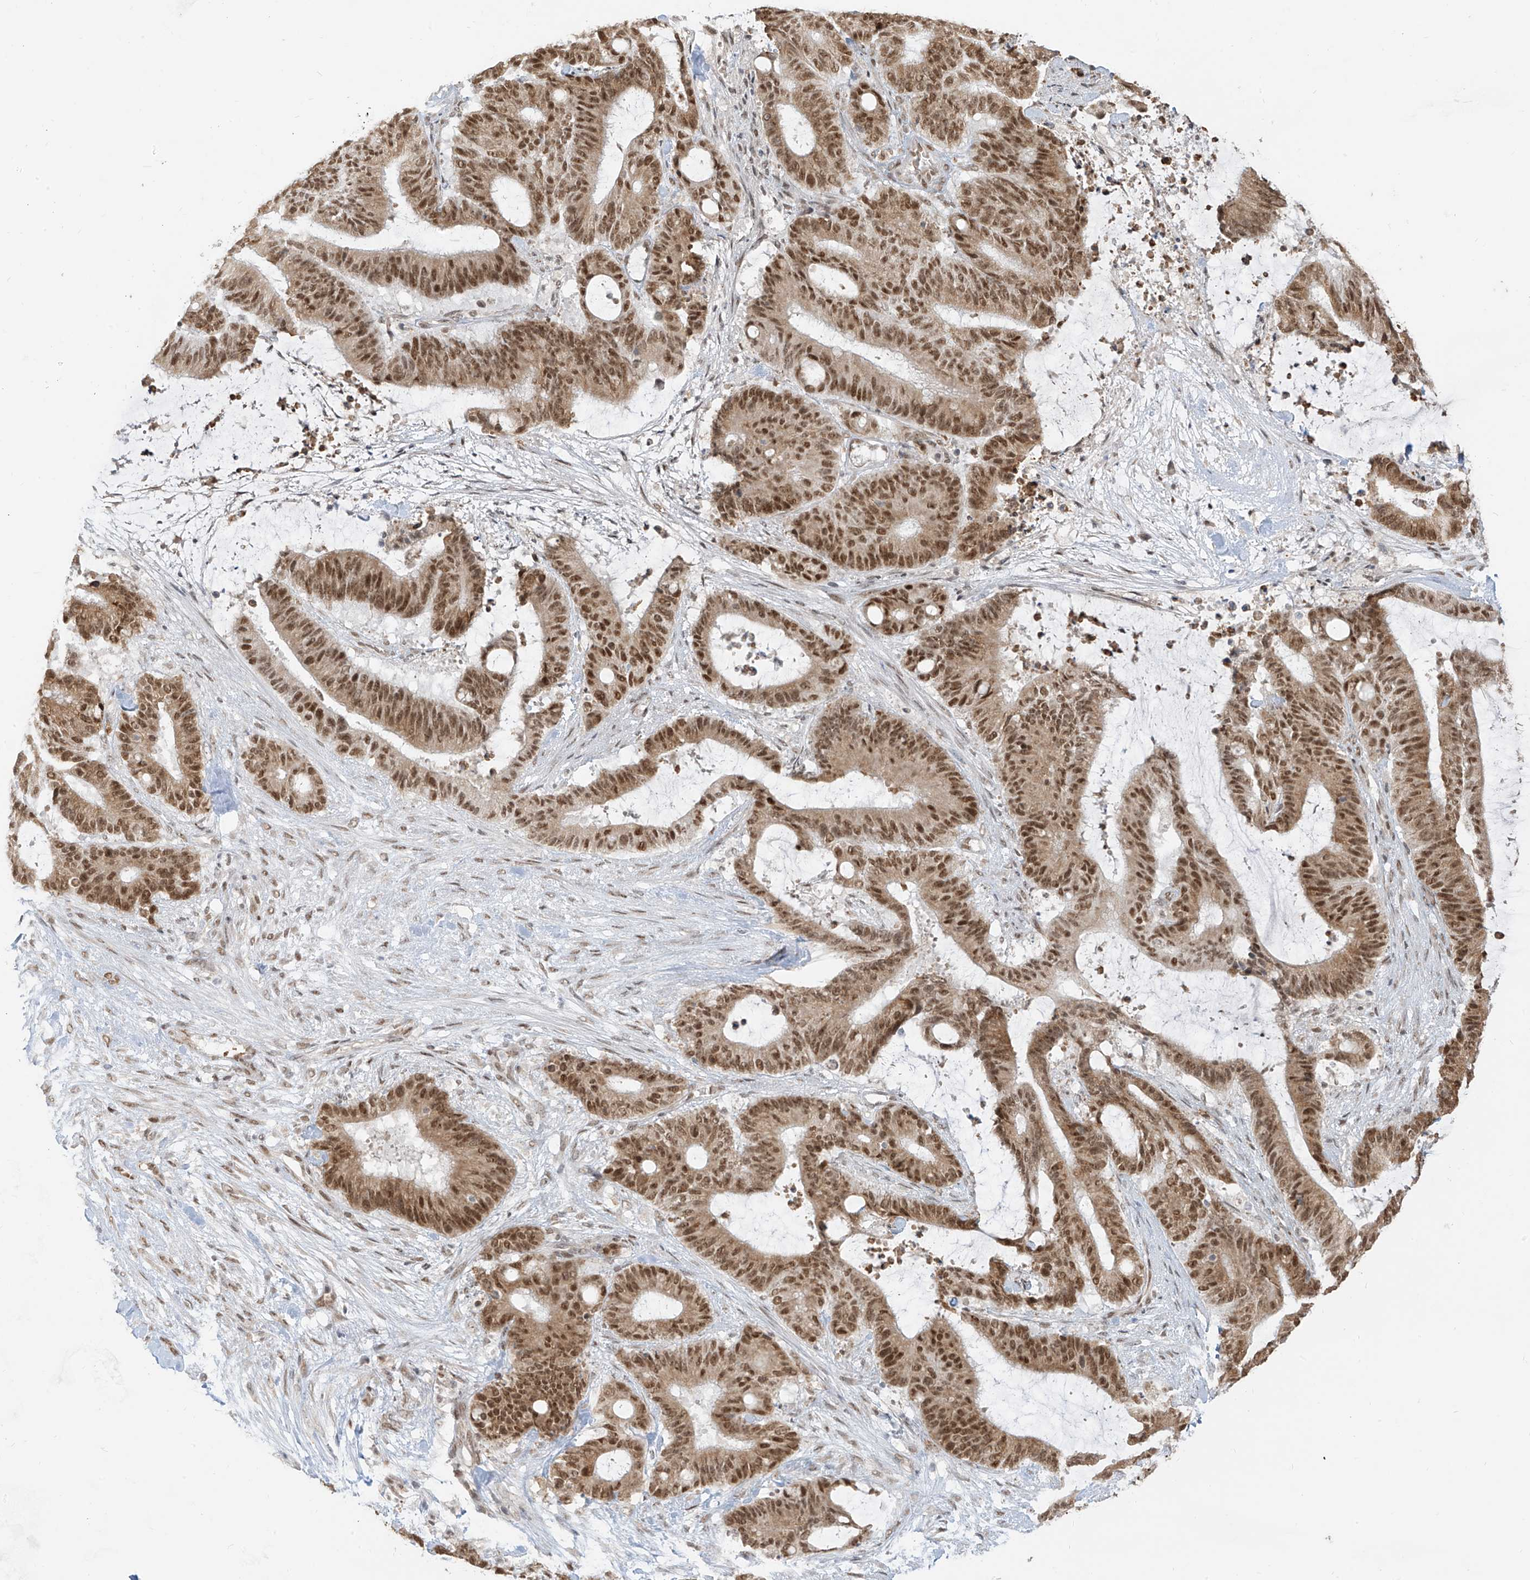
{"staining": {"intensity": "moderate", "quantity": ">75%", "location": "nuclear"}, "tissue": "liver cancer", "cell_type": "Tumor cells", "image_type": "cancer", "snomed": [{"axis": "morphology", "description": "Normal tissue, NOS"}, {"axis": "morphology", "description": "Cholangiocarcinoma"}, {"axis": "topography", "description": "Liver"}, {"axis": "topography", "description": "Peripheral nerve tissue"}], "caption": "Tumor cells reveal medium levels of moderate nuclear staining in approximately >75% of cells in cholangiocarcinoma (liver). (Brightfield microscopy of DAB IHC at high magnification).", "gene": "ZMYM2", "patient": {"sex": "female", "age": 73}}